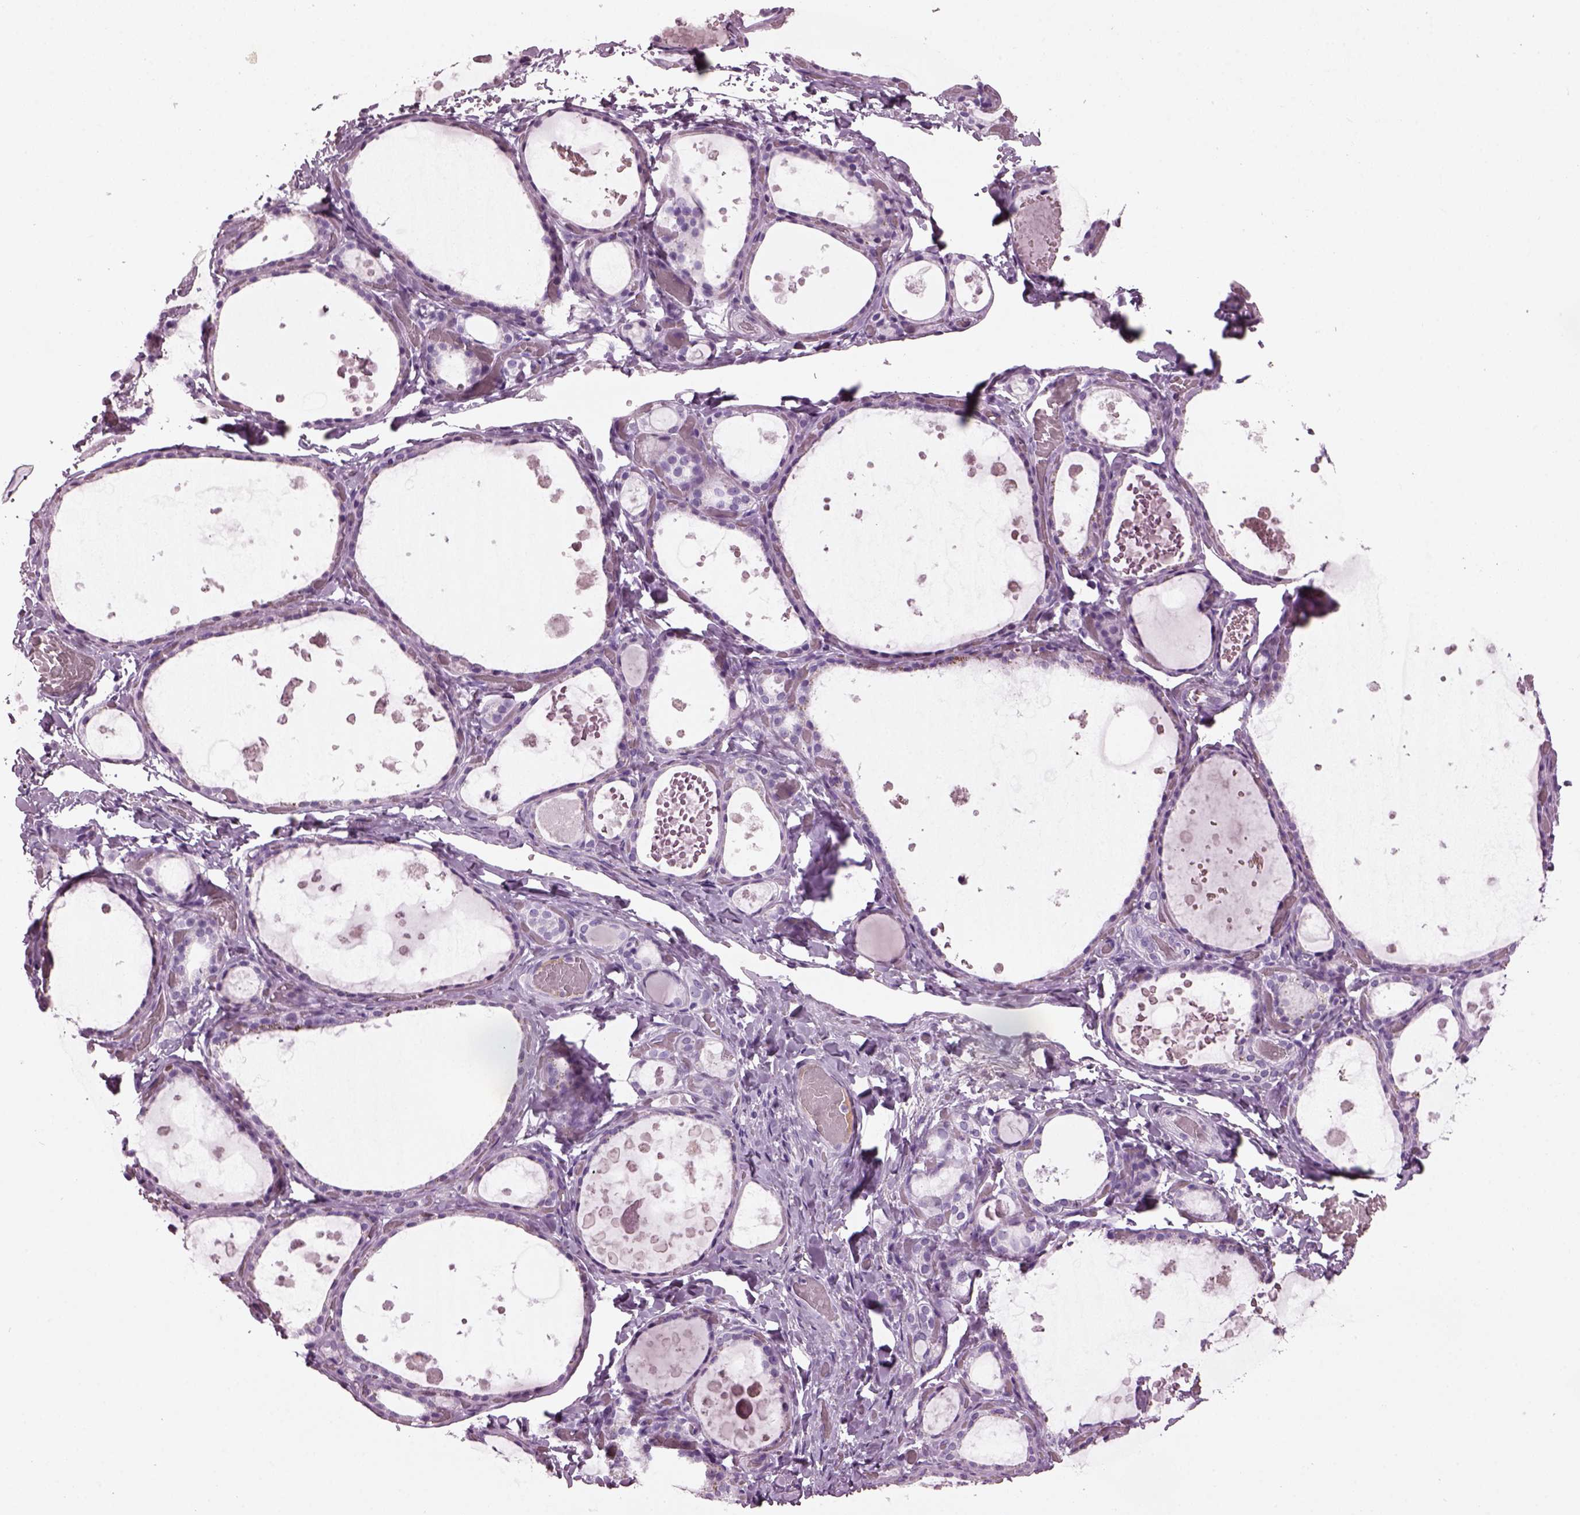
{"staining": {"intensity": "negative", "quantity": "none", "location": "none"}, "tissue": "thyroid gland", "cell_type": "Glandular cells", "image_type": "normal", "snomed": [{"axis": "morphology", "description": "Normal tissue, NOS"}, {"axis": "topography", "description": "Thyroid gland"}], "caption": "IHC of benign human thyroid gland reveals no expression in glandular cells.", "gene": "KRTAP3", "patient": {"sex": "female", "age": 56}}